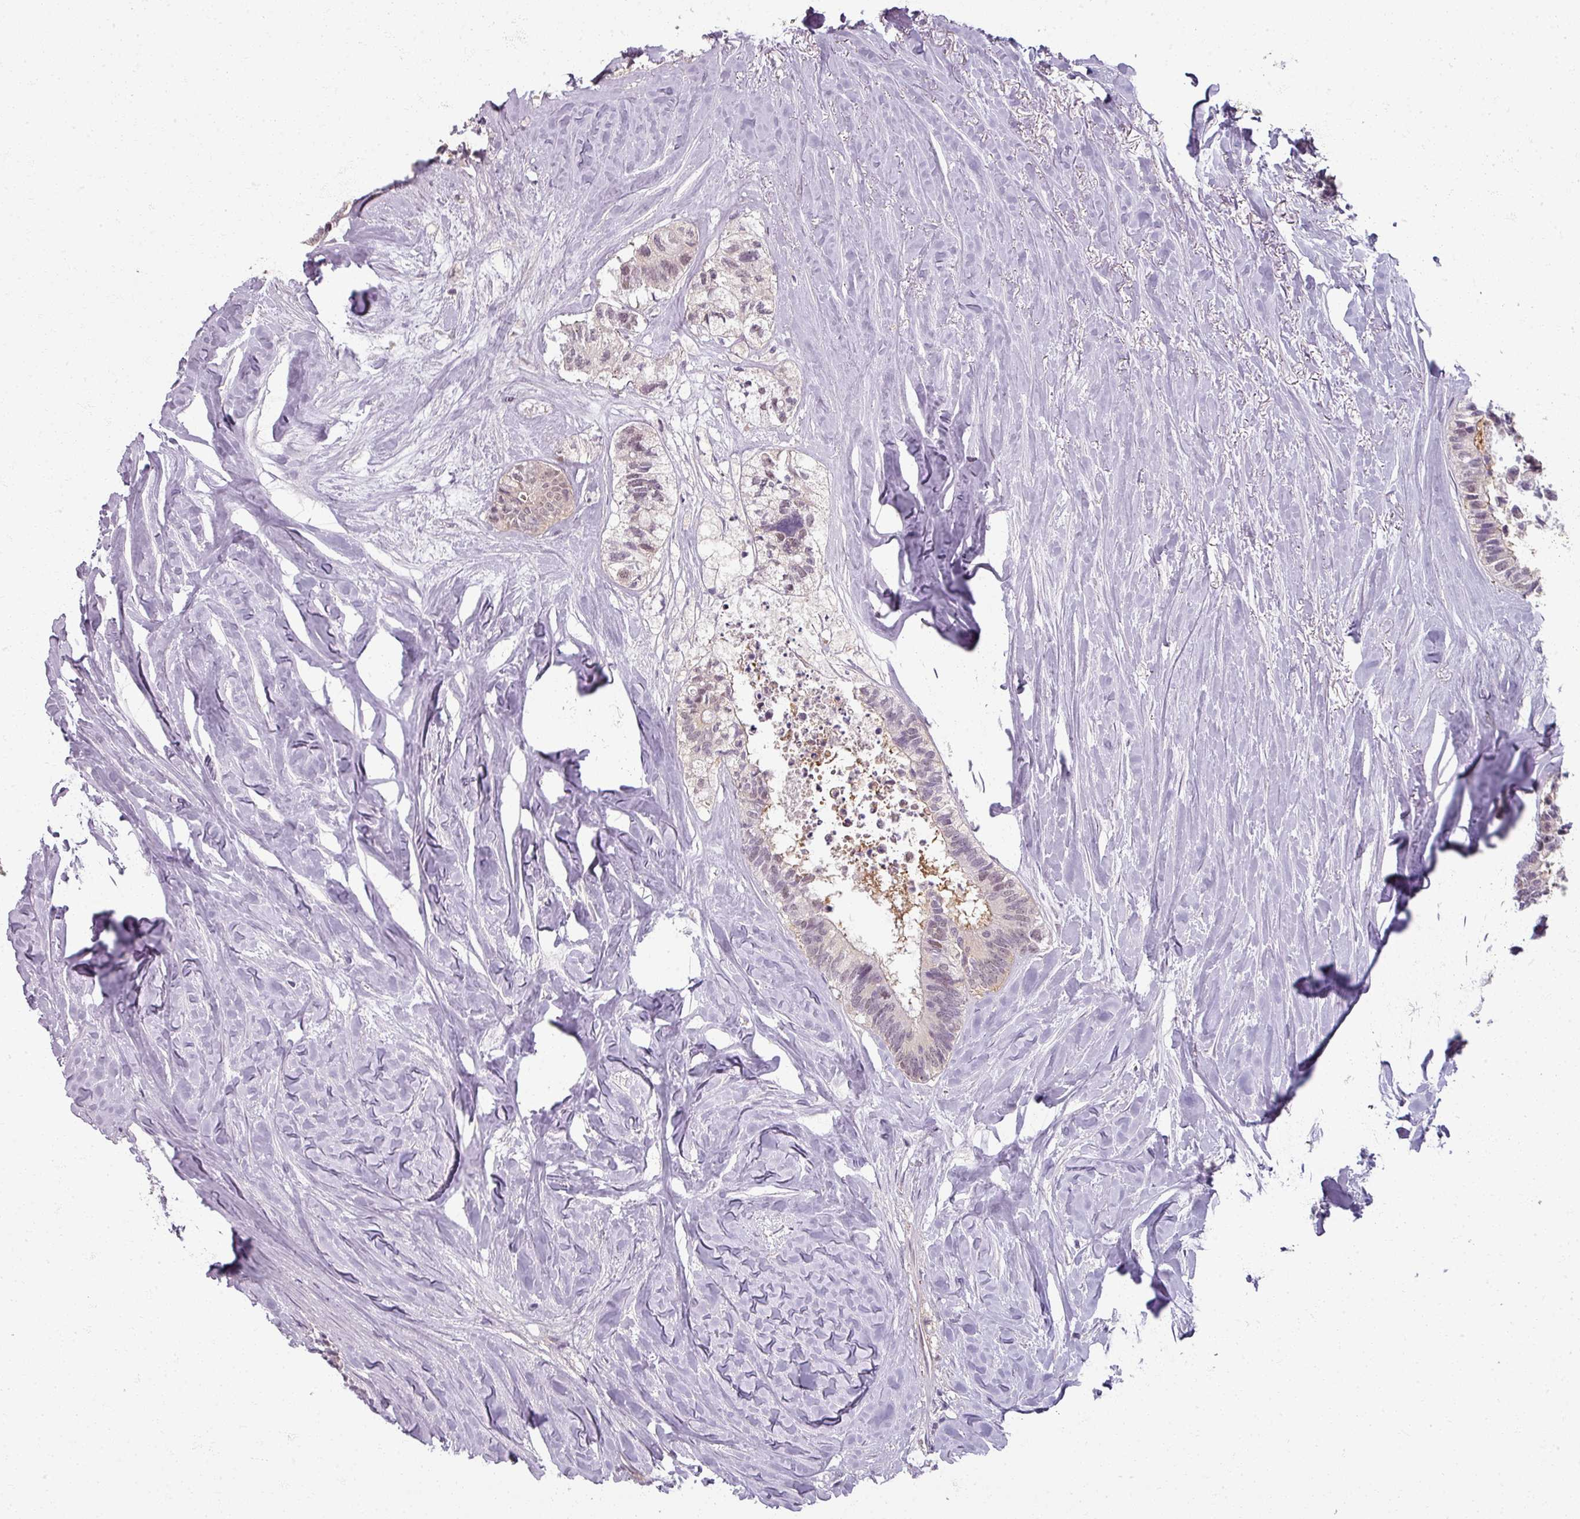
{"staining": {"intensity": "negative", "quantity": "none", "location": "none"}, "tissue": "colorectal cancer", "cell_type": "Tumor cells", "image_type": "cancer", "snomed": [{"axis": "morphology", "description": "Adenocarcinoma, NOS"}, {"axis": "topography", "description": "Colon"}, {"axis": "topography", "description": "Rectum"}], "caption": "An IHC photomicrograph of colorectal cancer (adenocarcinoma) is shown. There is no staining in tumor cells of colorectal cancer (adenocarcinoma).", "gene": "AGPAT4", "patient": {"sex": "male", "age": 57}}